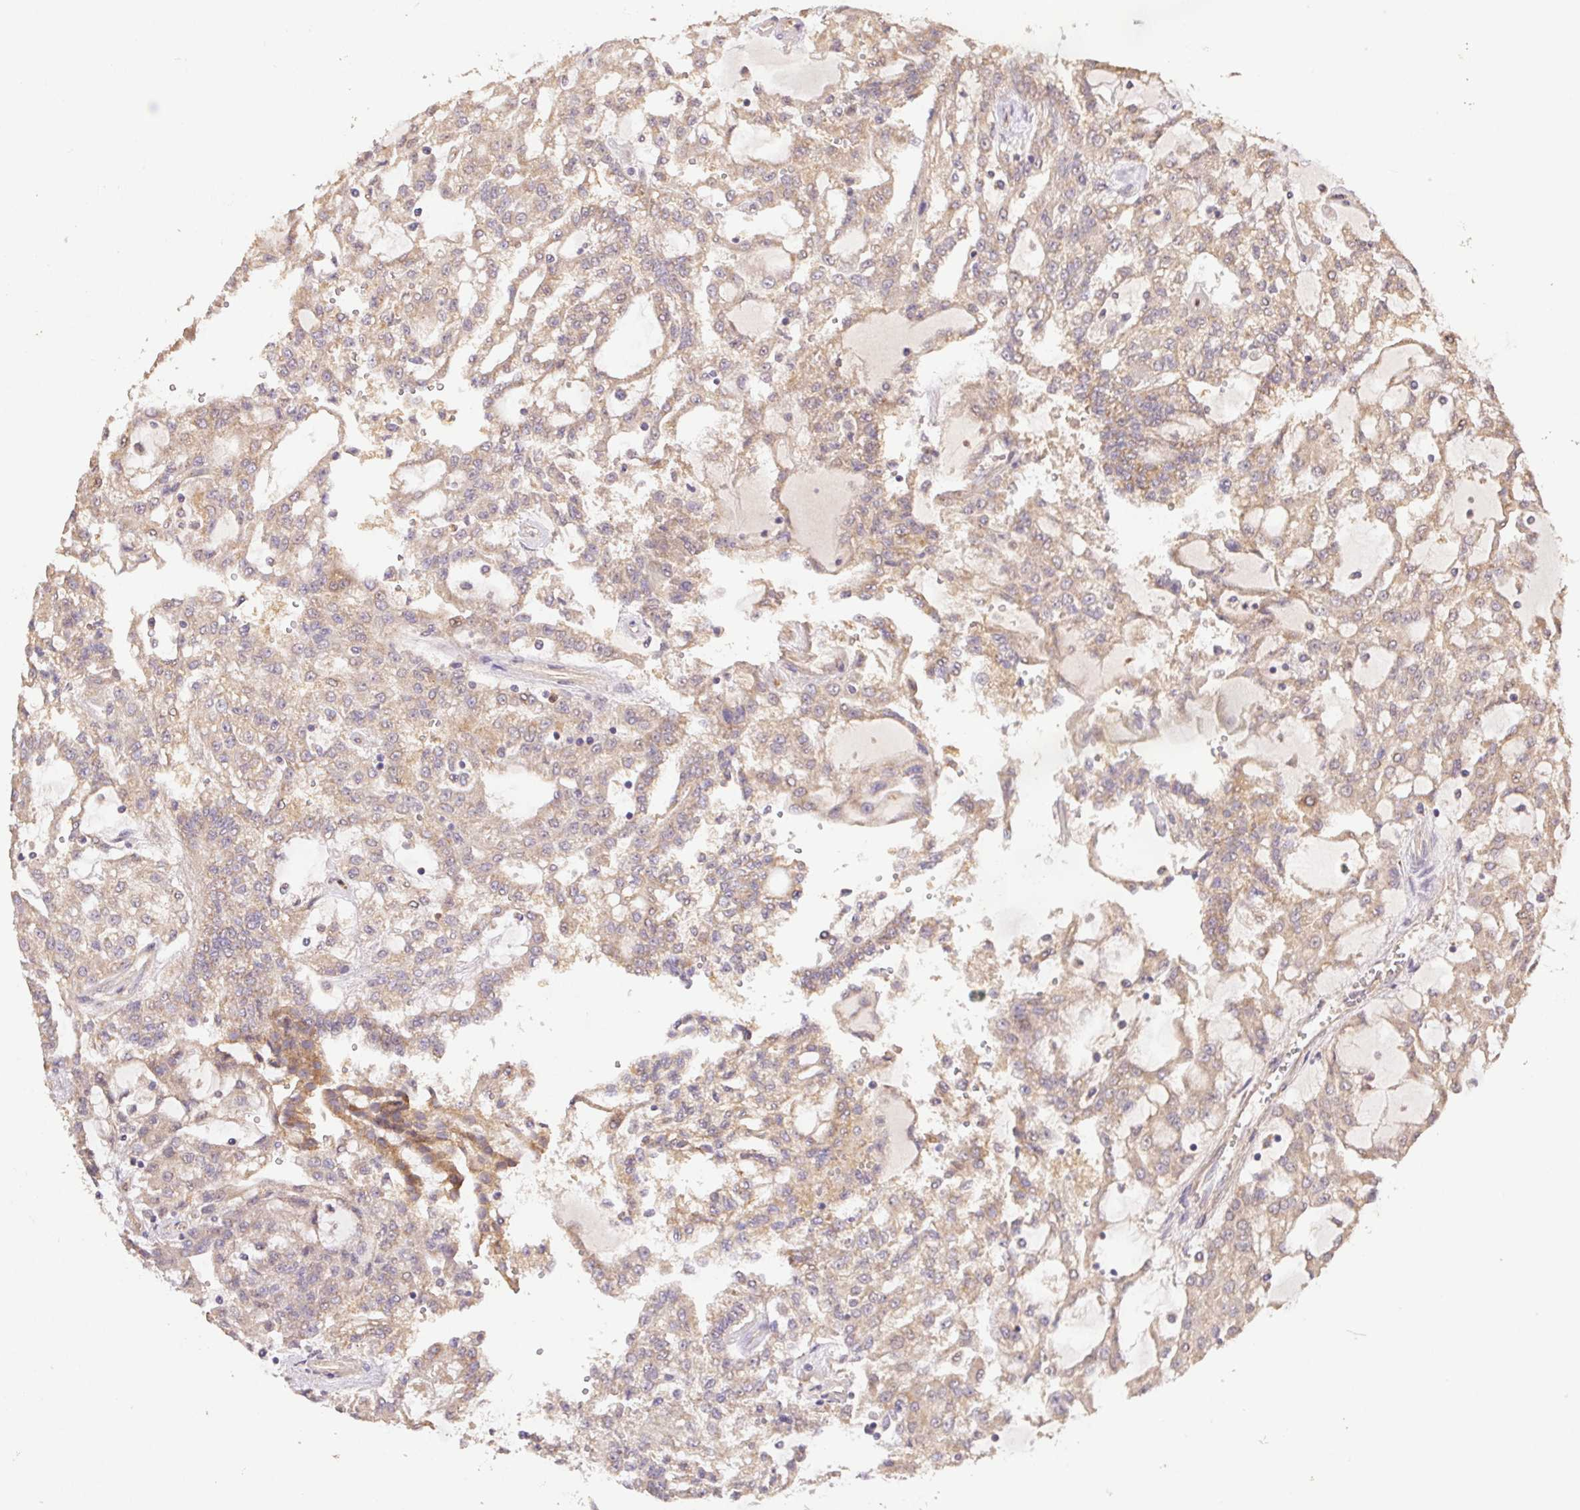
{"staining": {"intensity": "weak", "quantity": ">75%", "location": "cytoplasmic/membranous"}, "tissue": "renal cancer", "cell_type": "Tumor cells", "image_type": "cancer", "snomed": [{"axis": "morphology", "description": "Adenocarcinoma, NOS"}, {"axis": "topography", "description": "Kidney"}], "caption": "A micrograph showing weak cytoplasmic/membranous positivity in approximately >75% of tumor cells in renal cancer, as visualized by brown immunohistochemical staining.", "gene": "RAB11A", "patient": {"sex": "male", "age": 63}}